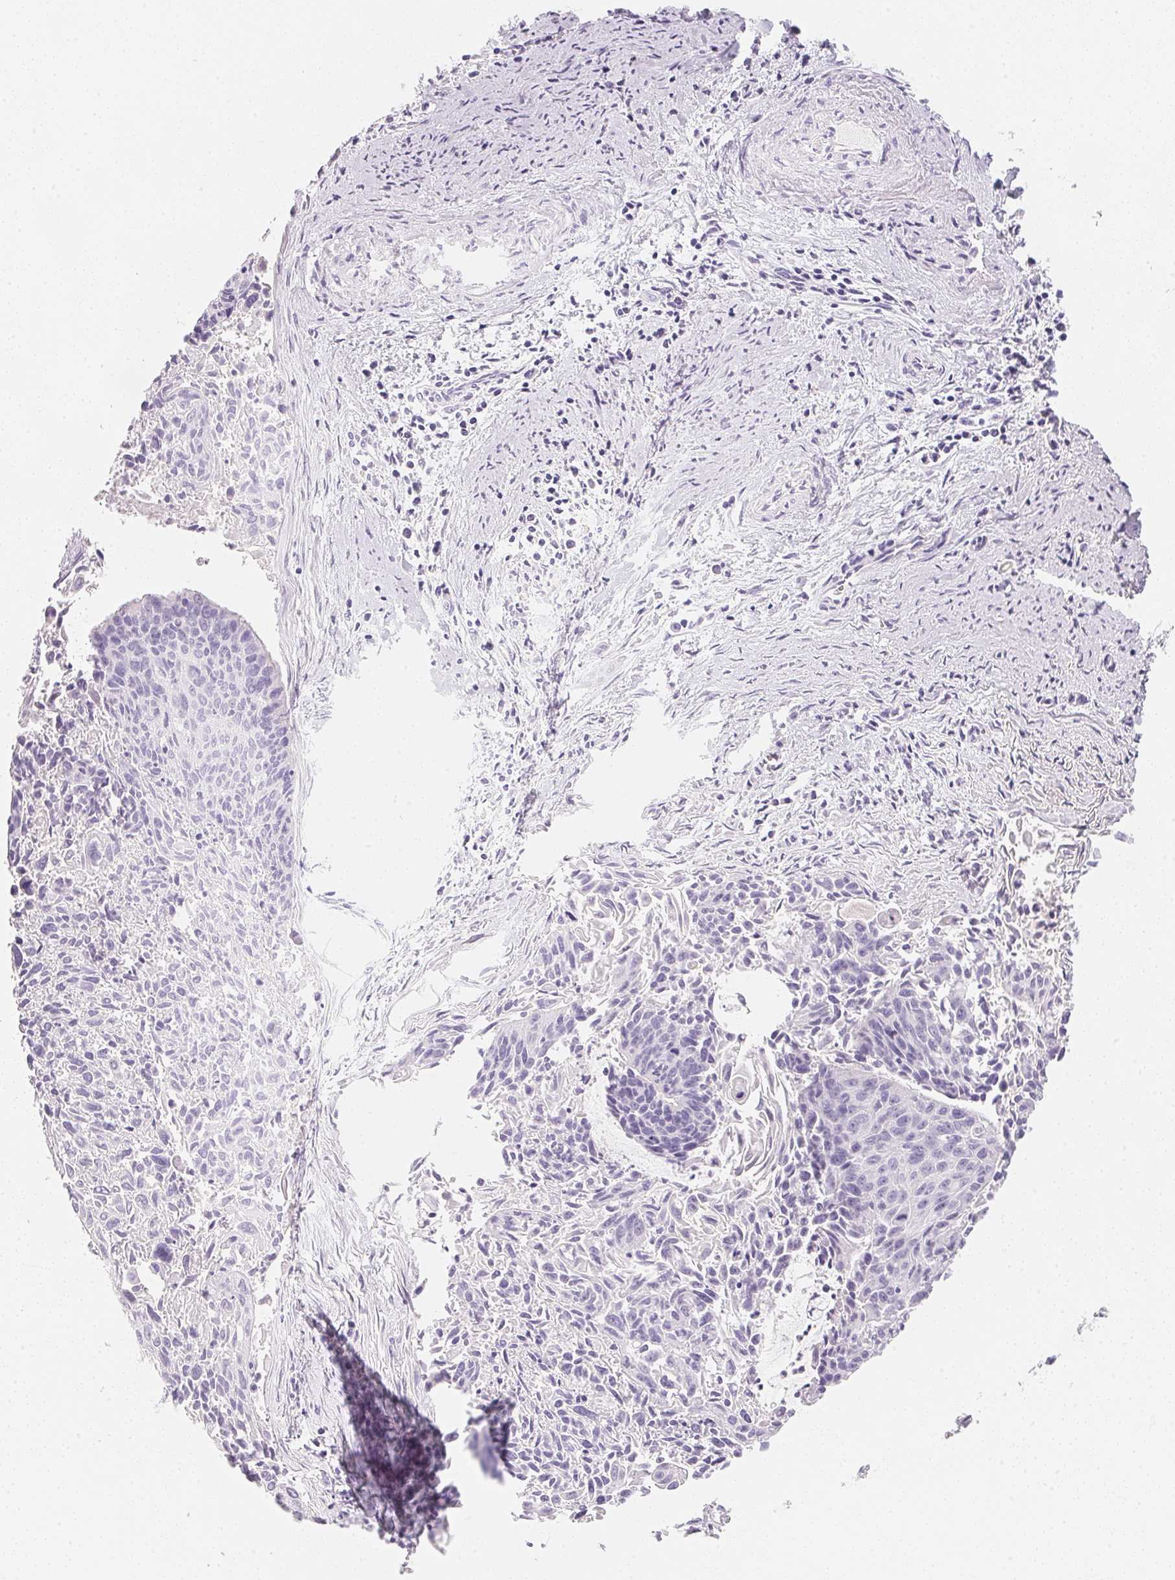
{"staining": {"intensity": "negative", "quantity": "none", "location": "none"}, "tissue": "cervical cancer", "cell_type": "Tumor cells", "image_type": "cancer", "snomed": [{"axis": "morphology", "description": "Squamous cell carcinoma, NOS"}, {"axis": "topography", "description": "Cervix"}], "caption": "The photomicrograph reveals no significant expression in tumor cells of cervical cancer (squamous cell carcinoma).", "gene": "ACP3", "patient": {"sex": "female", "age": 55}}